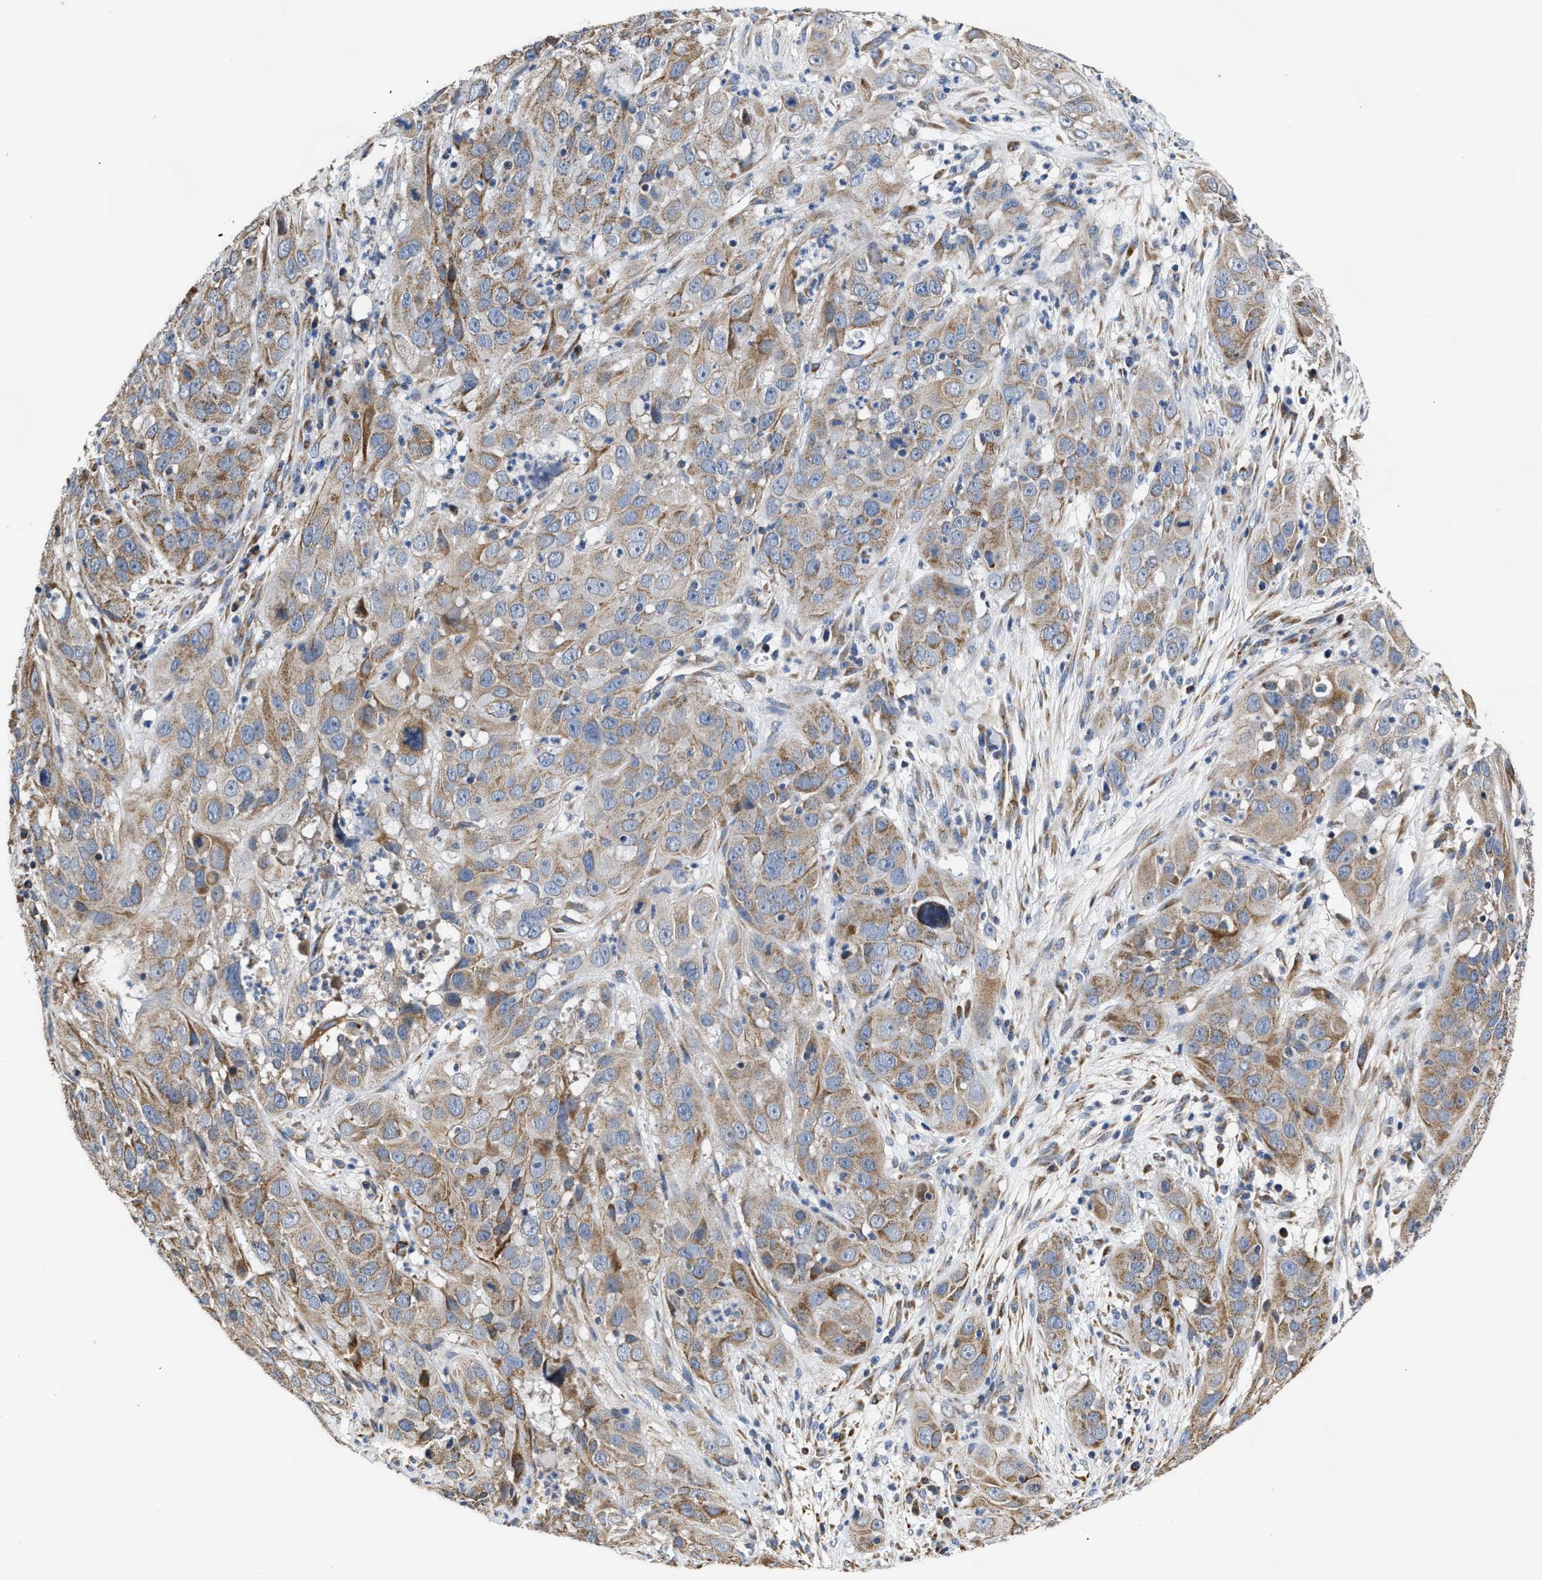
{"staining": {"intensity": "moderate", "quantity": ">75%", "location": "cytoplasmic/membranous"}, "tissue": "cervical cancer", "cell_type": "Tumor cells", "image_type": "cancer", "snomed": [{"axis": "morphology", "description": "Squamous cell carcinoma, NOS"}, {"axis": "topography", "description": "Cervix"}], "caption": "A medium amount of moderate cytoplasmic/membranous staining is appreciated in approximately >75% of tumor cells in squamous cell carcinoma (cervical) tissue. (Stains: DAB (3,3'-diaminobenzidine) in brown, nuclei in blue, Microscopy: brightfield microscopy at high magnification).", "gene": "MALSU1", "patient": {"sex": "female", "age": 32}}